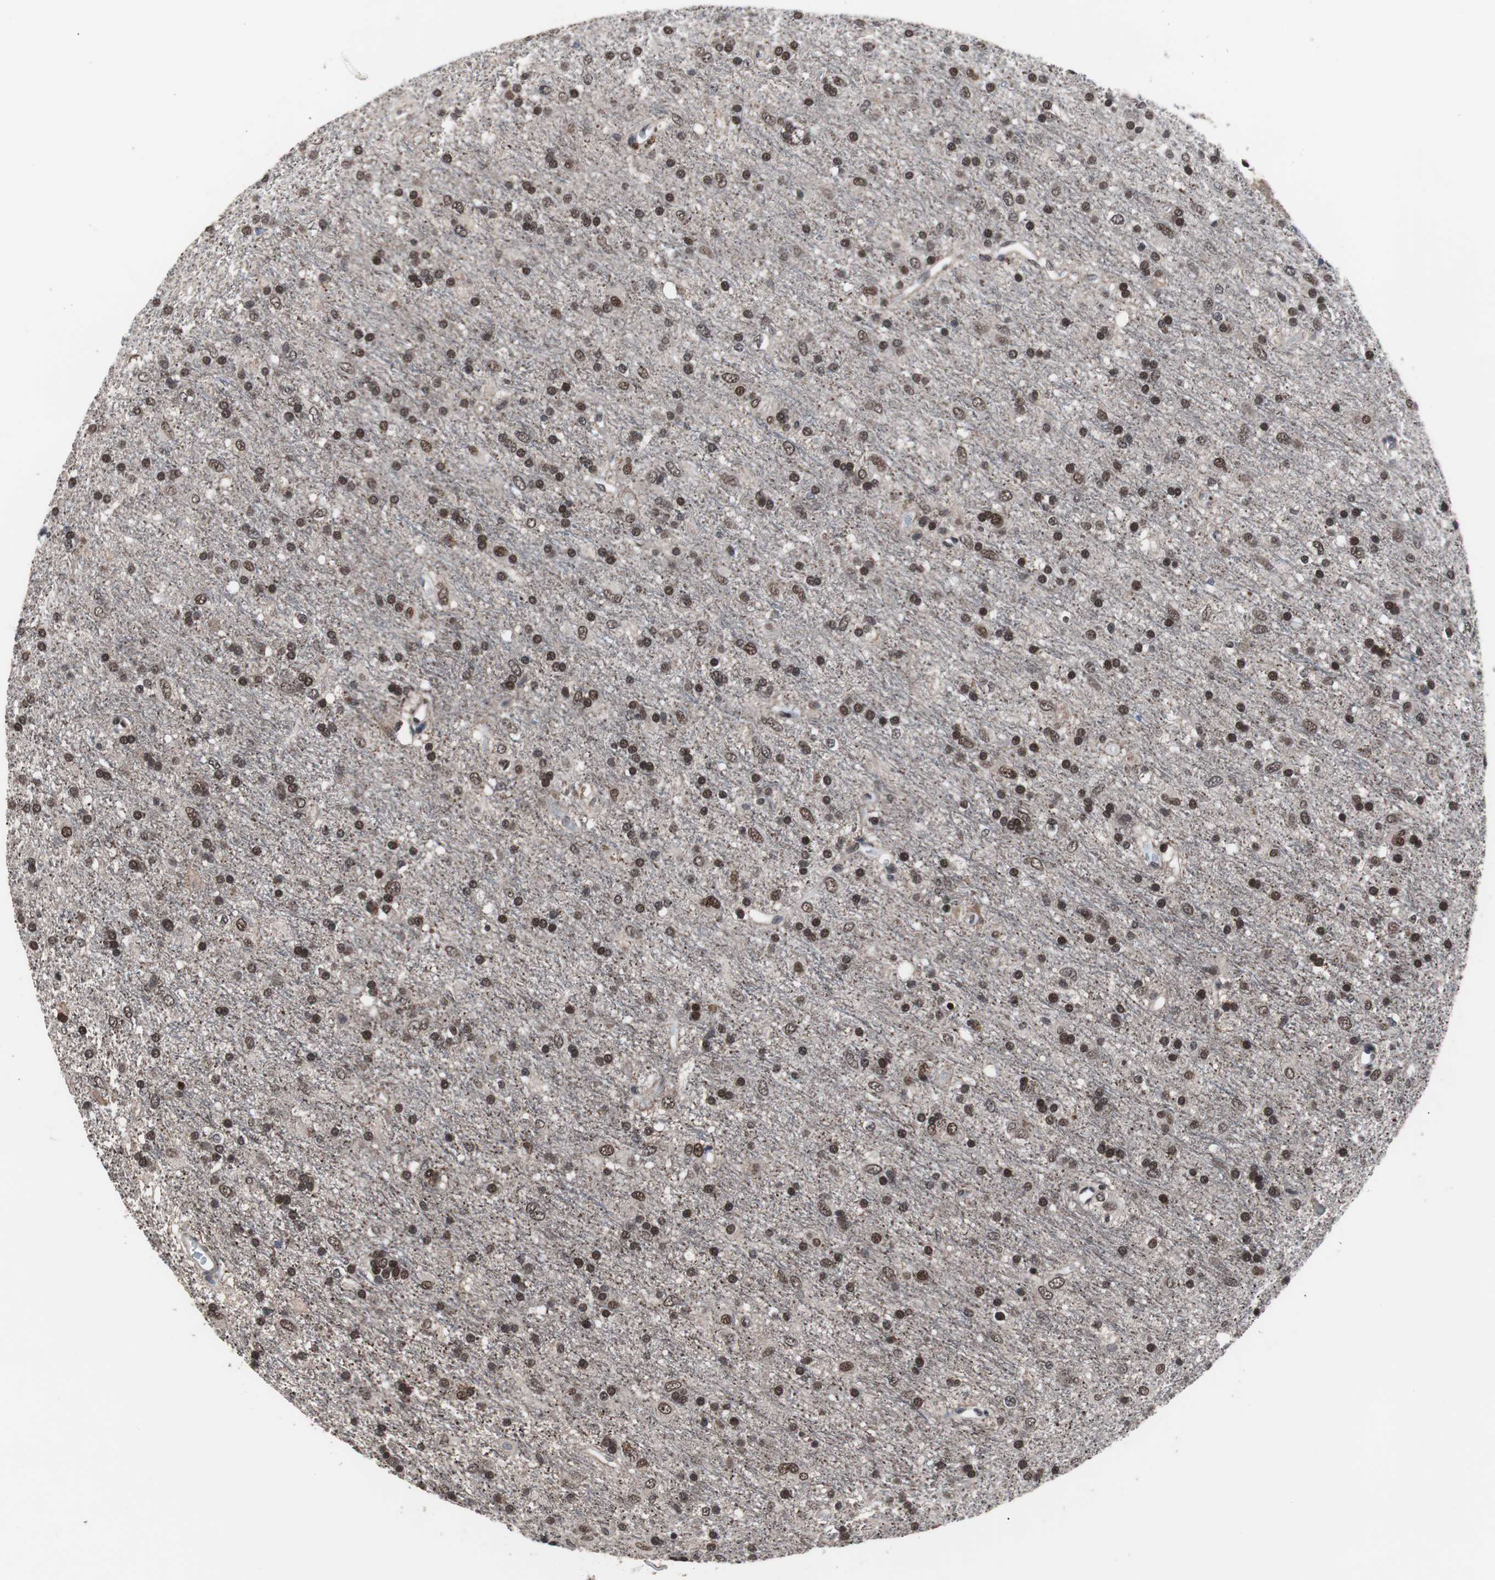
{"staining": {"intensity": "moderate", "quantity": ">75%", "location": "nuclear"}, "tissue": "glioma", "cell_type": "Tumor cells", "image_type": "cancer", "snomed": [{"axis": "morphology", "description": "Glioma, malignant, Low grade"}, {"axis": "topography", "description": "Brain"}], "caption": "Approximately >75% of tumor cells in human glioma show moderate nuclear protein staining as visualized by brown immunohistochemical staining.", "gene": "GTF2F2", "patient": {"sex": "male", "age": 77}}